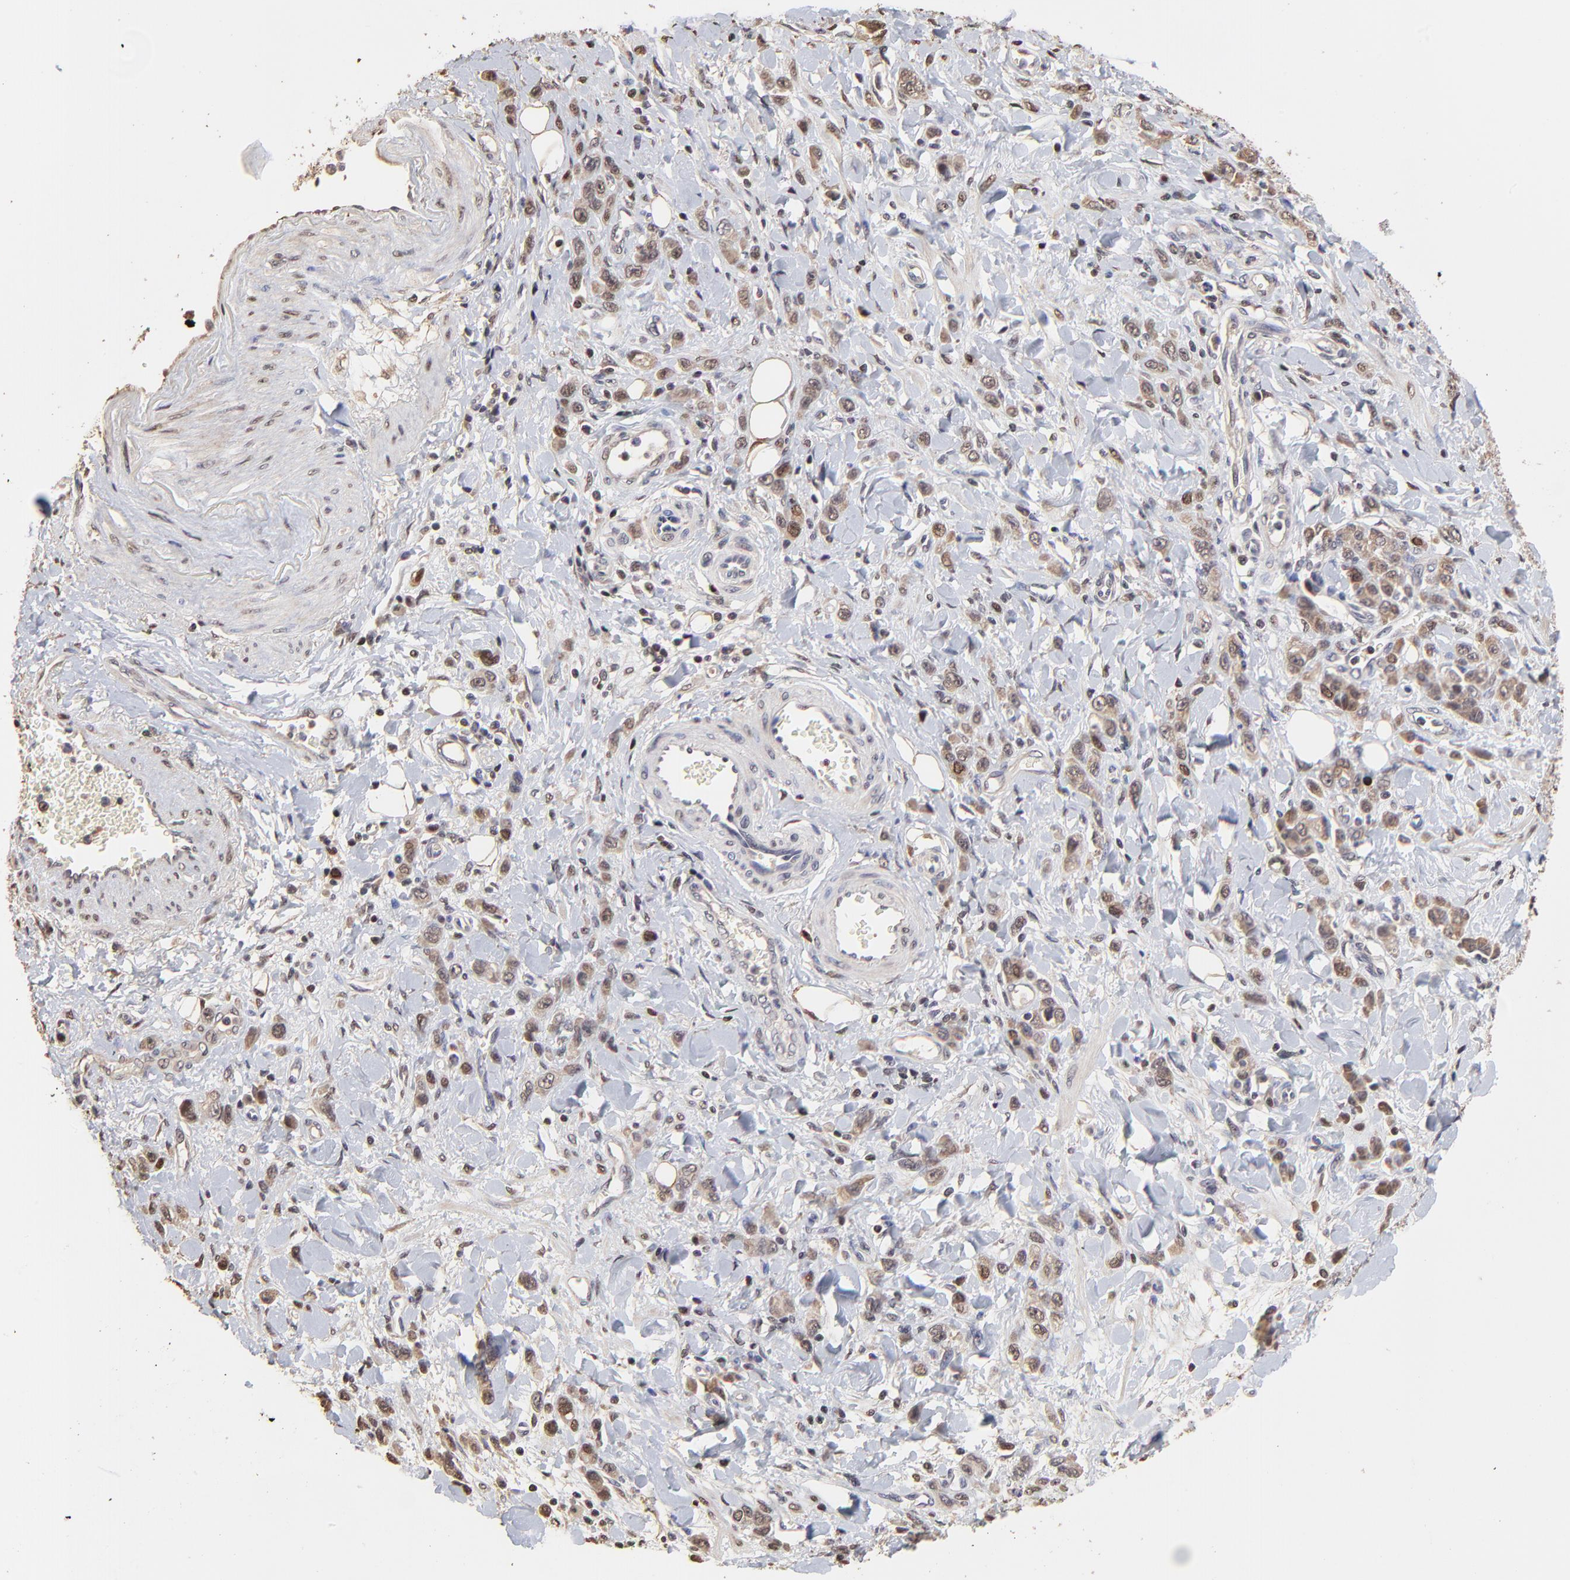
{"staining": {"intensity": "moderate", "quantity": "25%-75%", "location": "nuclear"}, "tissue": "stomach cancer", "cell_type": "Tumor cells", "image_type": "cancer", "snomed": [{"axis": "morphology", "description": "Normal tissue, NOS"}, {"axis": "morphology", "description": "Adenocarcinoma, NOS"}, {"axis": "topography", "description": "Stomach"}], "caption": "Immunohistochemistry (IHC) (DAB) staining of human stomach cancer shows moderate nuclear protein staining in approximately 25%-75% of tumor cells. The protein is stained brown, and the nuclei are stained in blue (DAB IHC with brightfield microscopy, high magnification).", "gene": "BIRC5", "patient": {"sex": "male", "age": 82}}